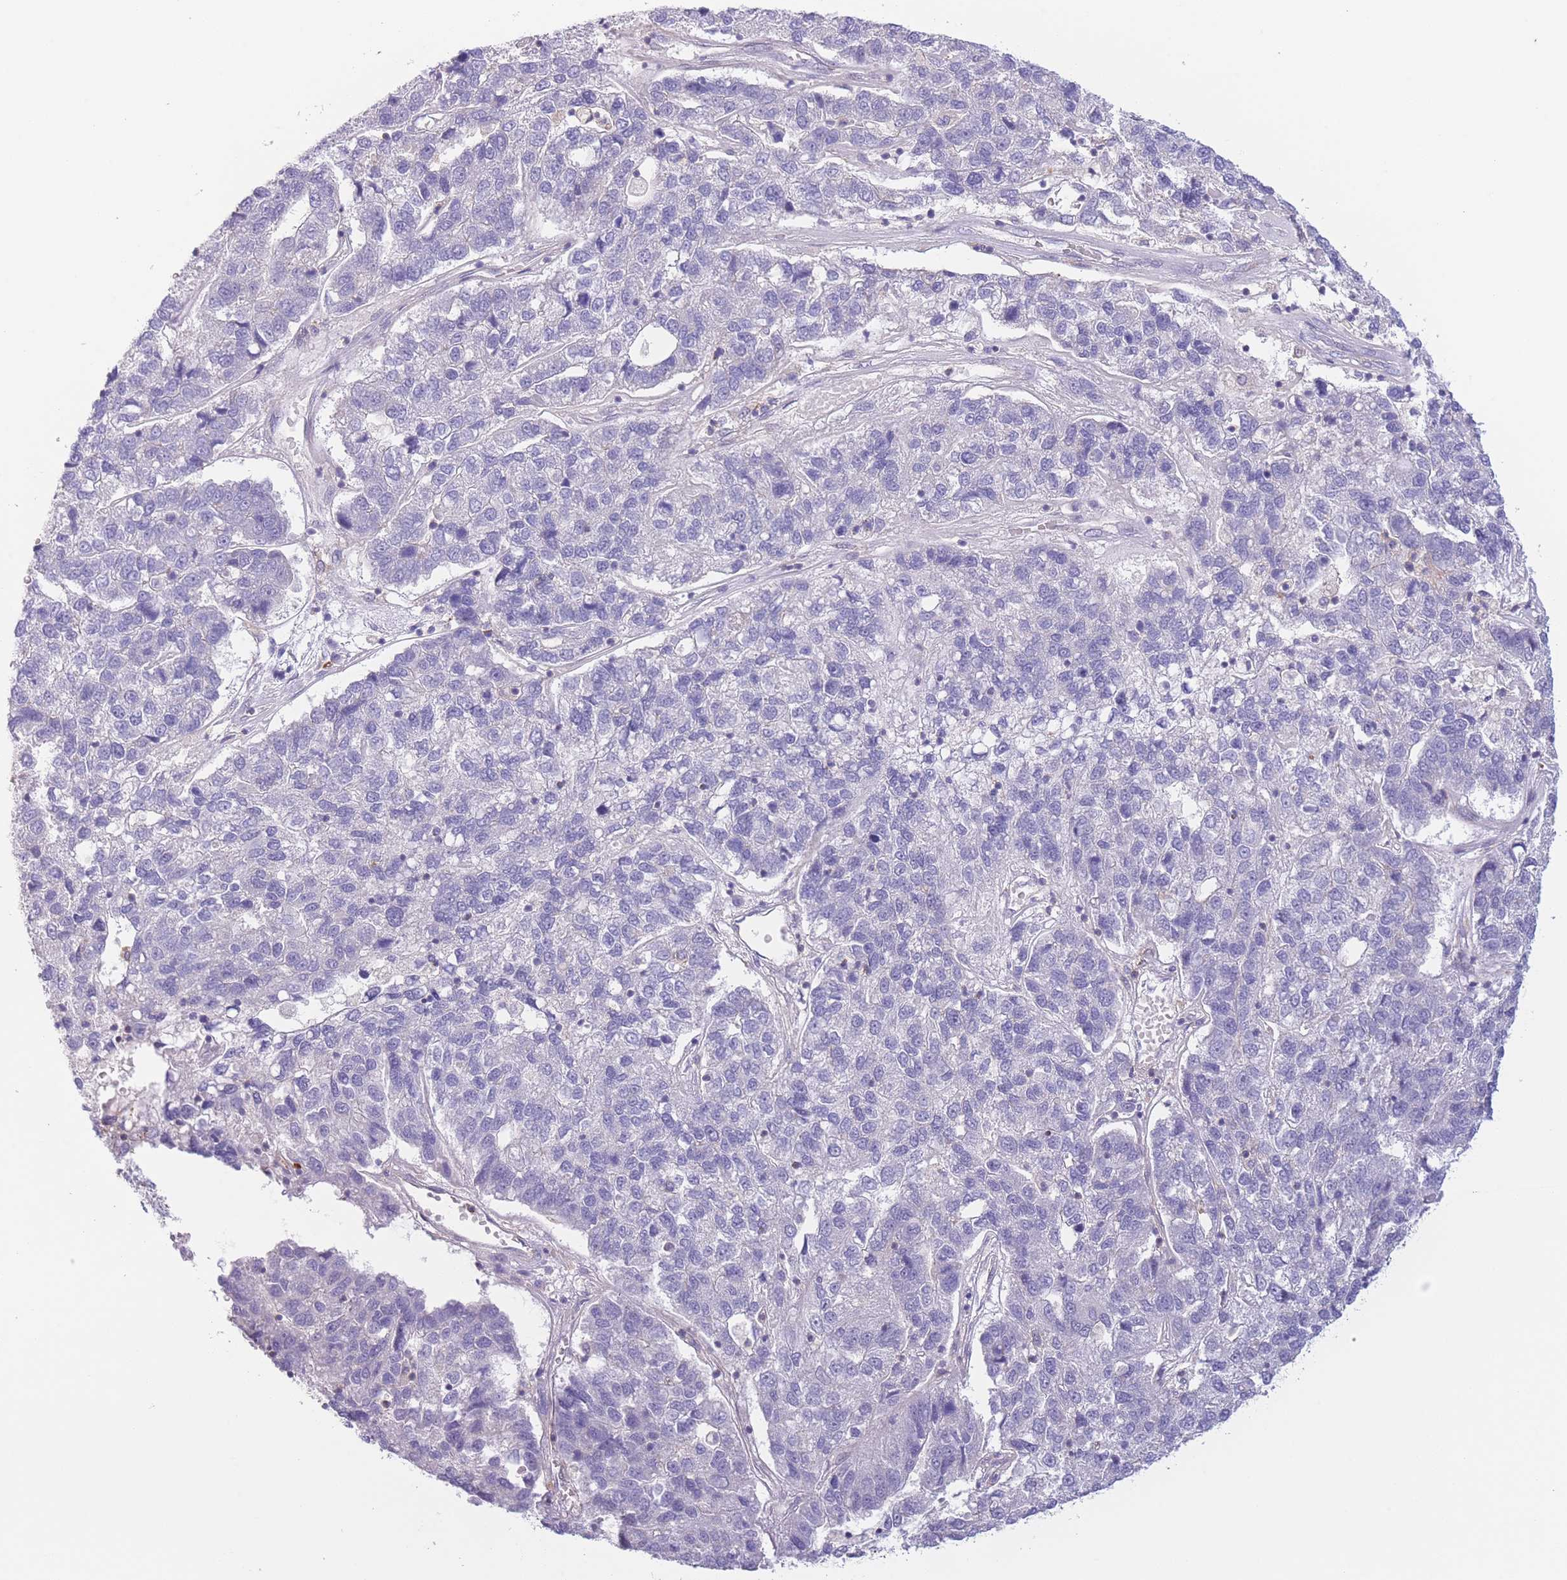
{"staining": {"intensity": "negative", "quantity": "none", "location": "none"}, "tissue": "pancreatic cancer", "cell_type": "Tumor cells", "image_type": "cancer", "snomed": [{"axis": "morphology", "description": "Adenocarcinoma, NOS"}, {"axis": "topography", "description": "Pancreas"}], "caption": "IHC image of pancreatic cancer (adenocarcinoma) stained for a protein (brown), which exhibits no staining in tumor cells. The staining was performed using DAB (3,3'-diaminobenzidine) to visualize the protein expression in brown, while the nuclei were stained in blue with hematoxylin (Magnification: 20x).", "gene": "C9orf152", "patient": {"sex": "female", "age": 61}}